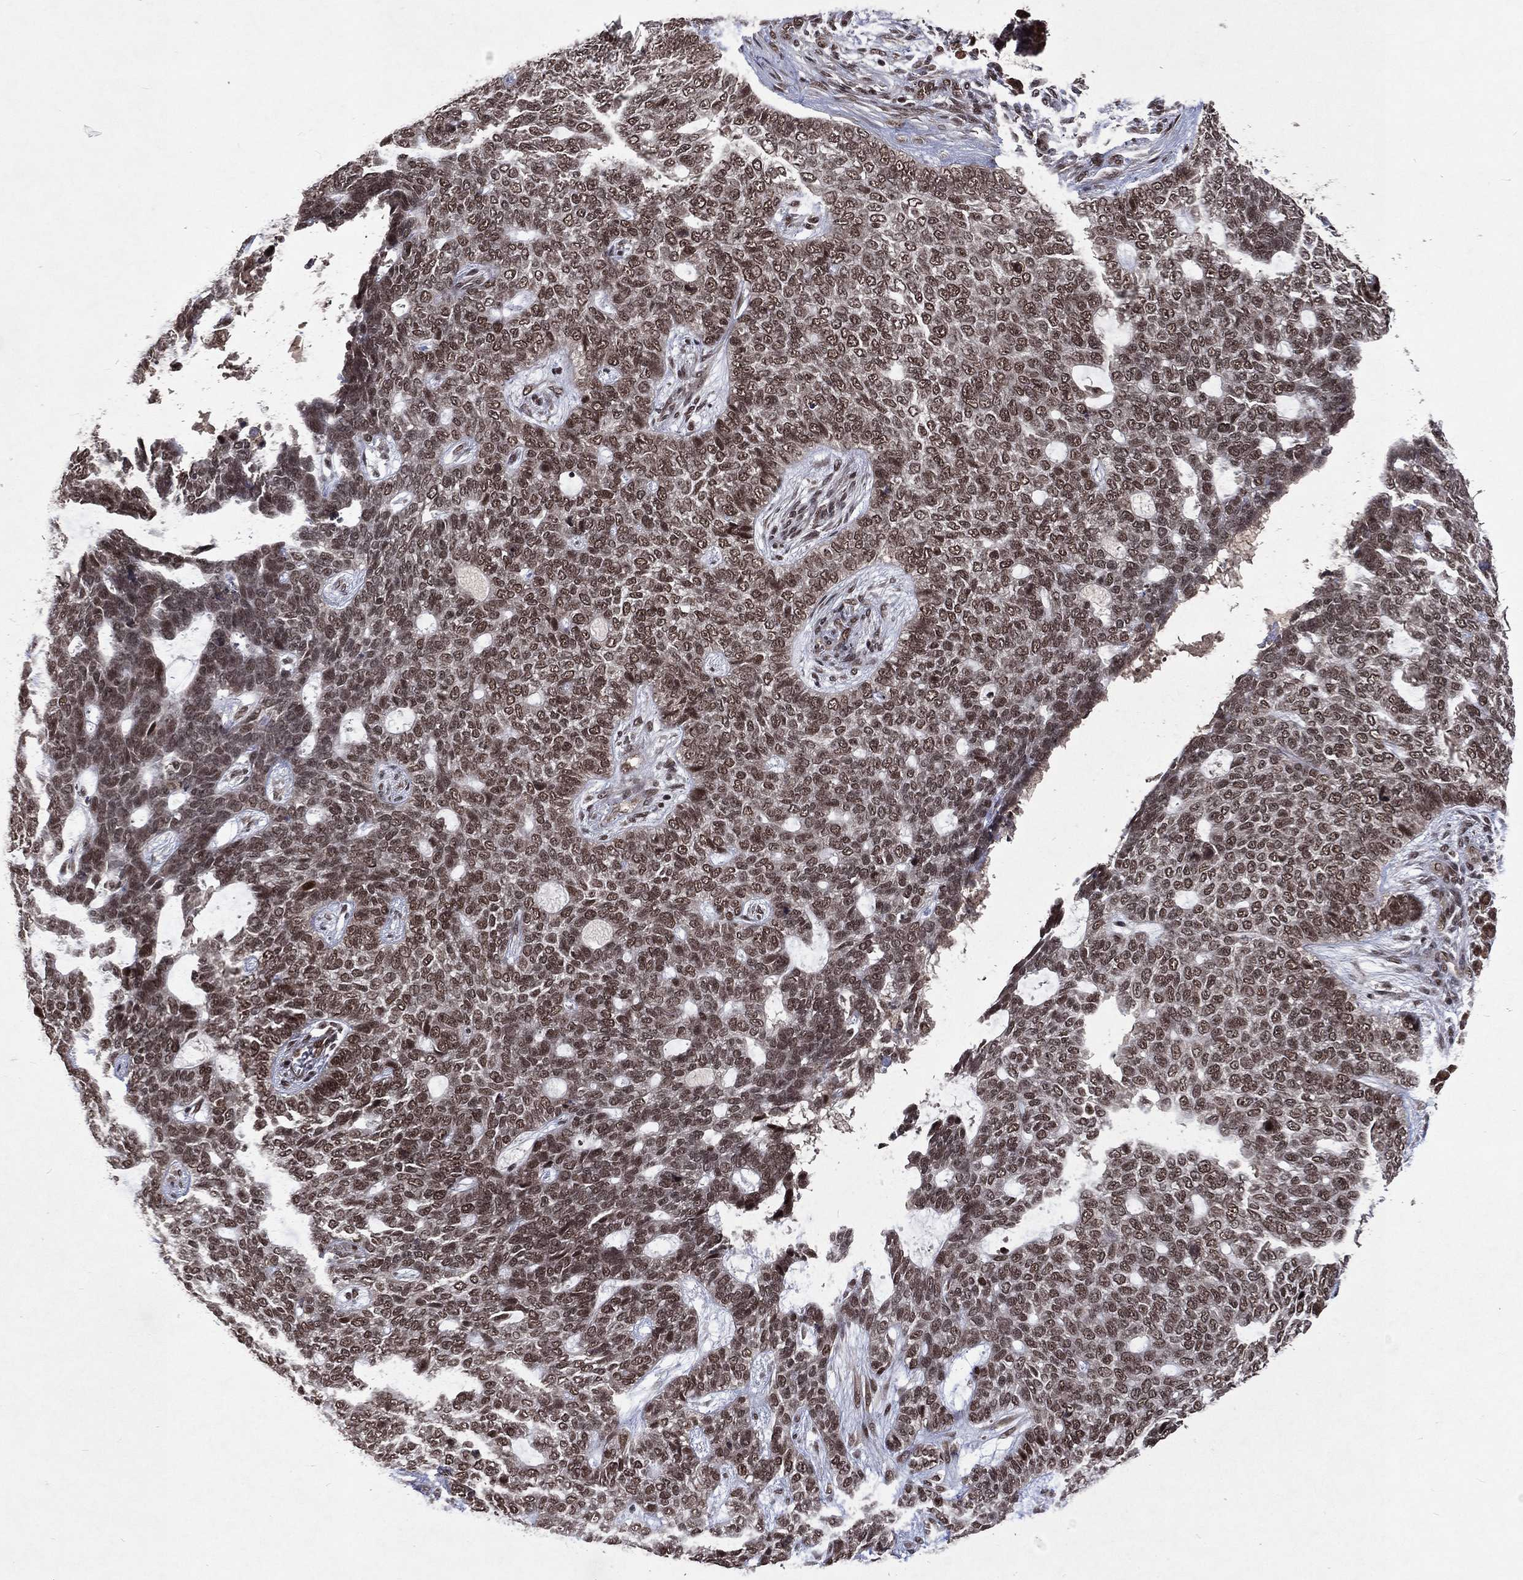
{"staining": {"intensity": "moderate", "quantity": ">75%", "location": "nuclear"}, "tissue": "skin cancer", "cell_type": "Tumor cells", "image_type": "cancer", "snomed": [{"axis": "morphology", "description": "Basal cell carcinoma"}, {"axis": "topography", "description": "Skin"}], "caption": "IHC (DAB (3,3'-diaminobenzidine)) staining of skin basal cell carcinoma reveals moderate nuclear protein staining in approximately >75% of tumor cells.", "gene": "DMAP1", "patient": {"sex": "female", "age": 69}}